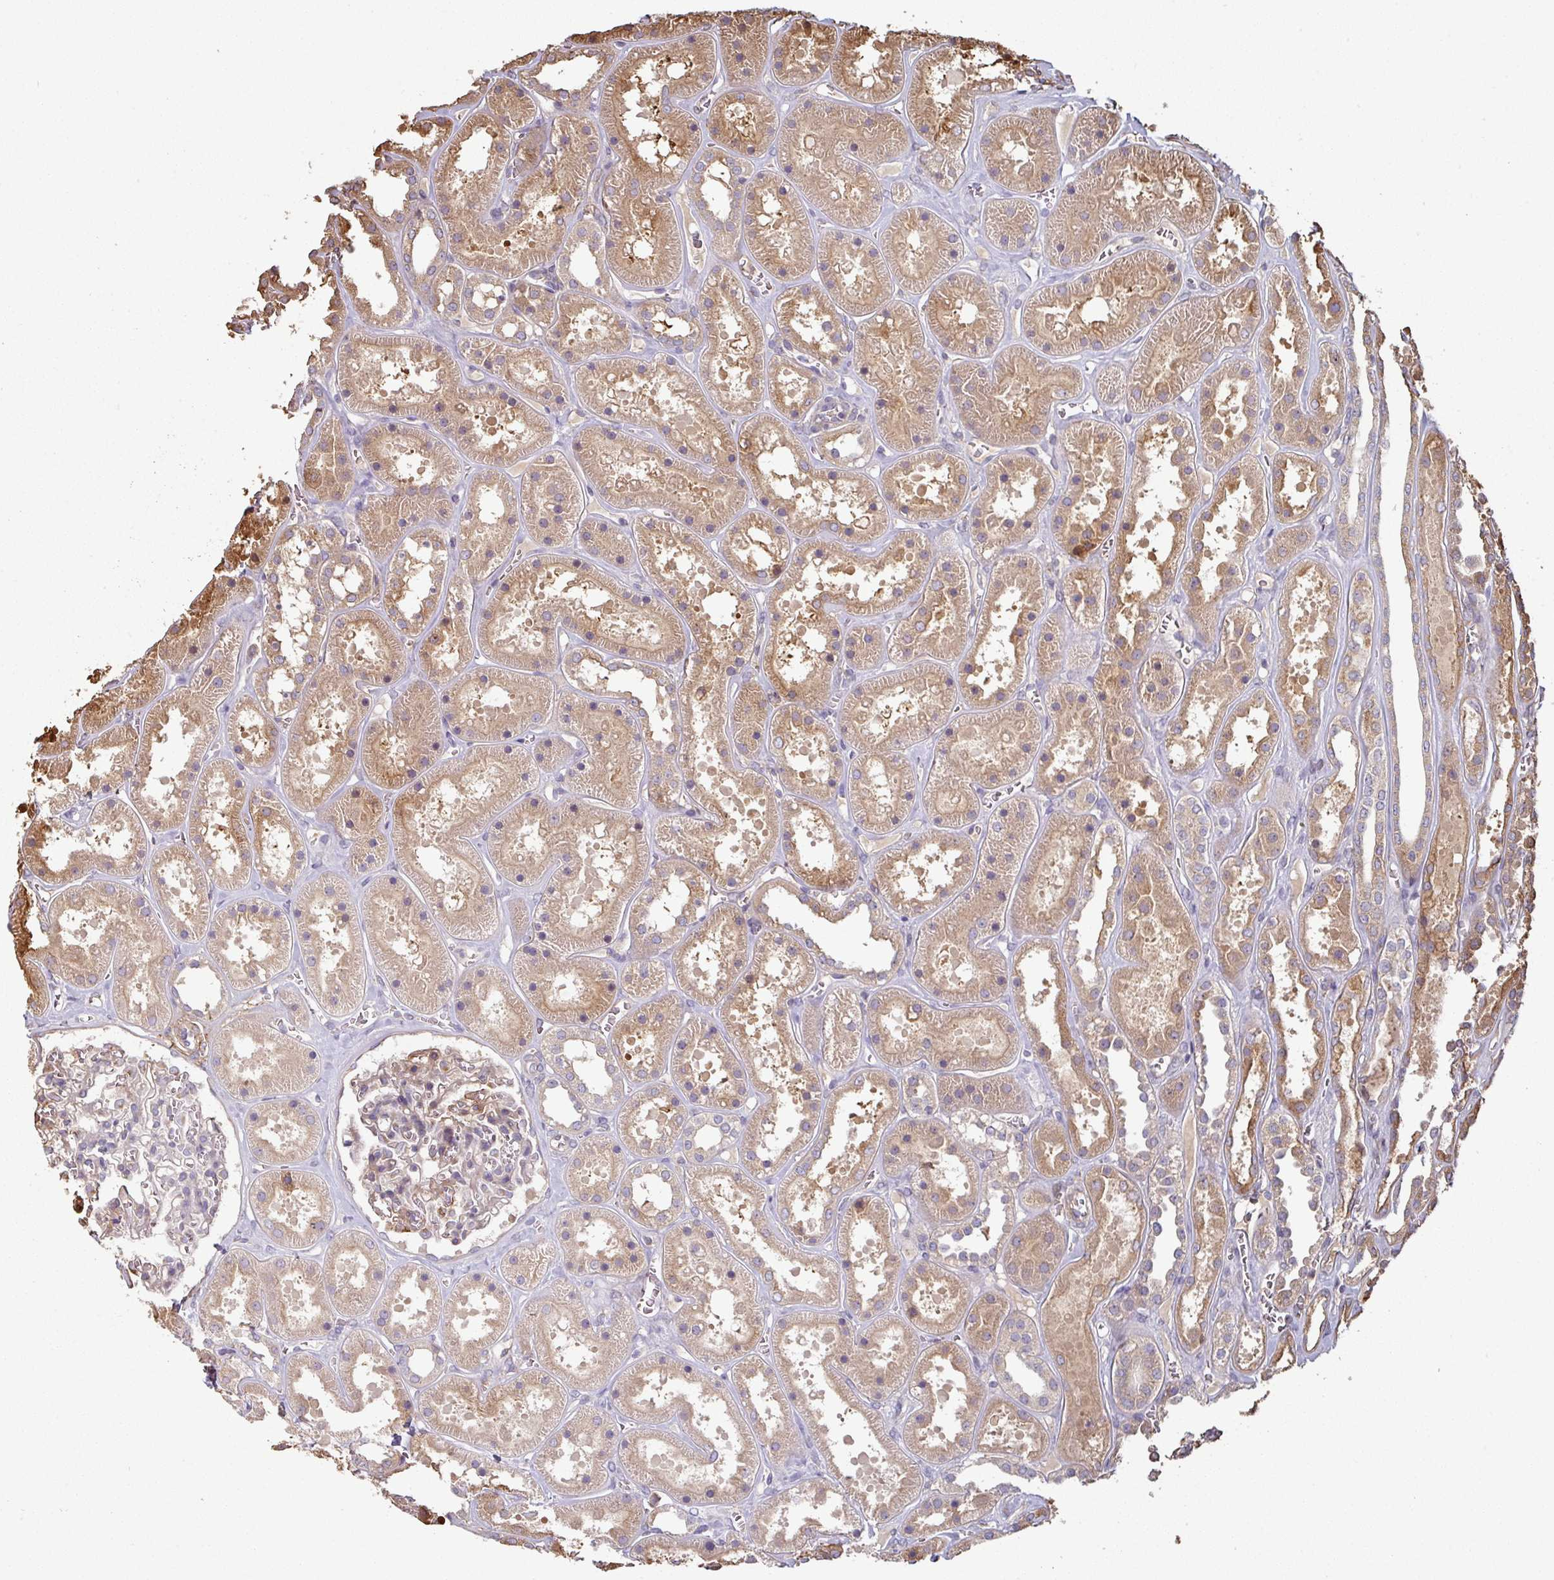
{"staining": {"intensity": "moderate", "quantity": "25%-75%", "location": "cytoplasmic/membranous"}, "tissue": "kidney", "cell_type": "Cells in glomeruli", "image_type": "normal", "snomed": [{"axis": "morphology", "description": "Normal tissue, NOS"}, {"axis": "topography", "description": "Kidney"}], "caption": "Protein staining by immunohistochemistry (IHC) reveals moderate cytoplasmic/membranous positivity in approximately 25%-75% of cells in glomeruli in benign kidney. The staining was performed using DAB (3,3'-diaminobenzidine), with brown indicating positive protein expression. Nuclei are stained blue with hematoxylin.", "gene": "SIK1", "patient": {"sex": "female", "age": 41}}